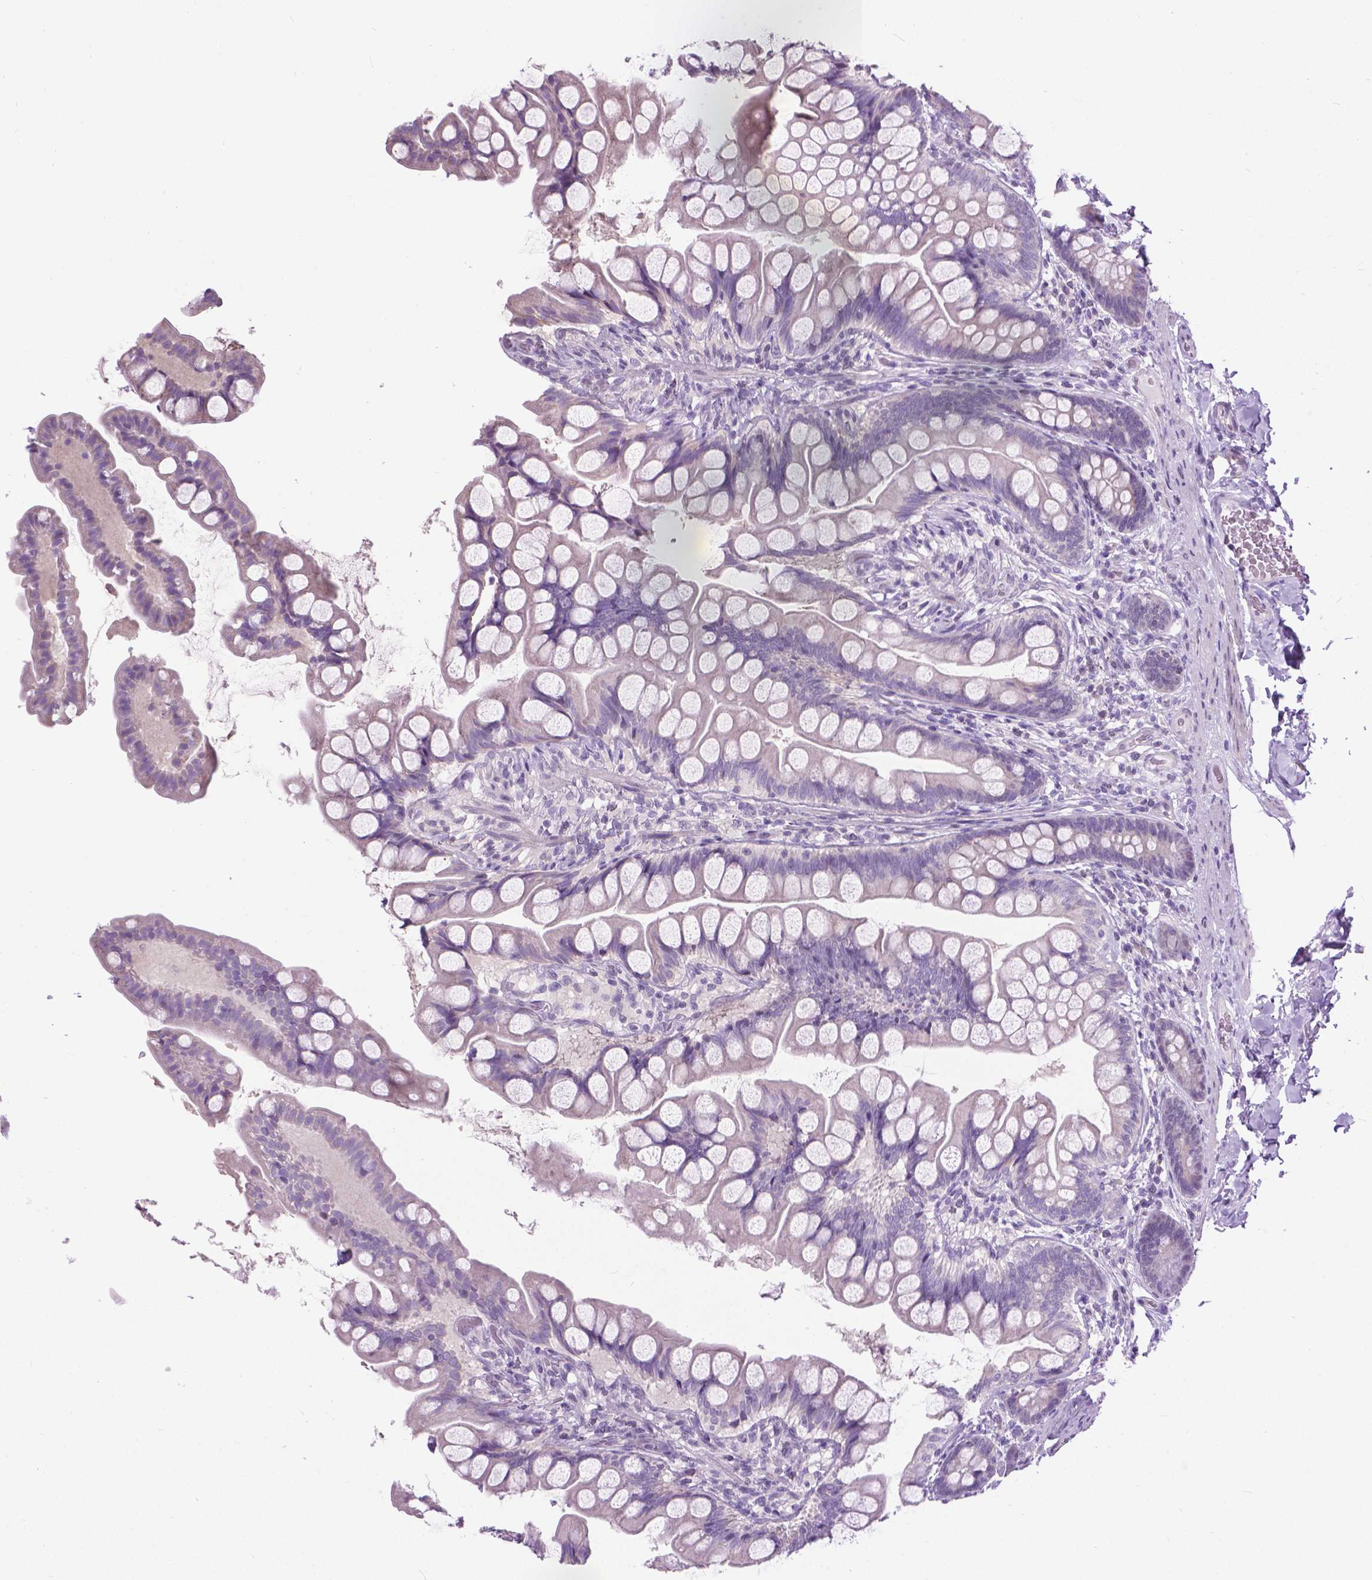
{"staining": {"intensity": "negative", "quantity": "none", "location": "none"}, "tissue": "small intestine", "cell_type": "Glandular cells", "image_type": "normal", "snomed": [{"axis": "morphology", "description": "Normal tissue, NOS"}, {"axis": "topography", "description": "Small intestine"}], "caption": "This is a photomicrograph of immunohistochemistry (IHC) staining of benign small intestine, which shows no positivity in glandular cells. (IHC, brightfield microscopy, high magnification).", "gene": "APCDD1L", "patient": {"sex": "male", "age": 70}}